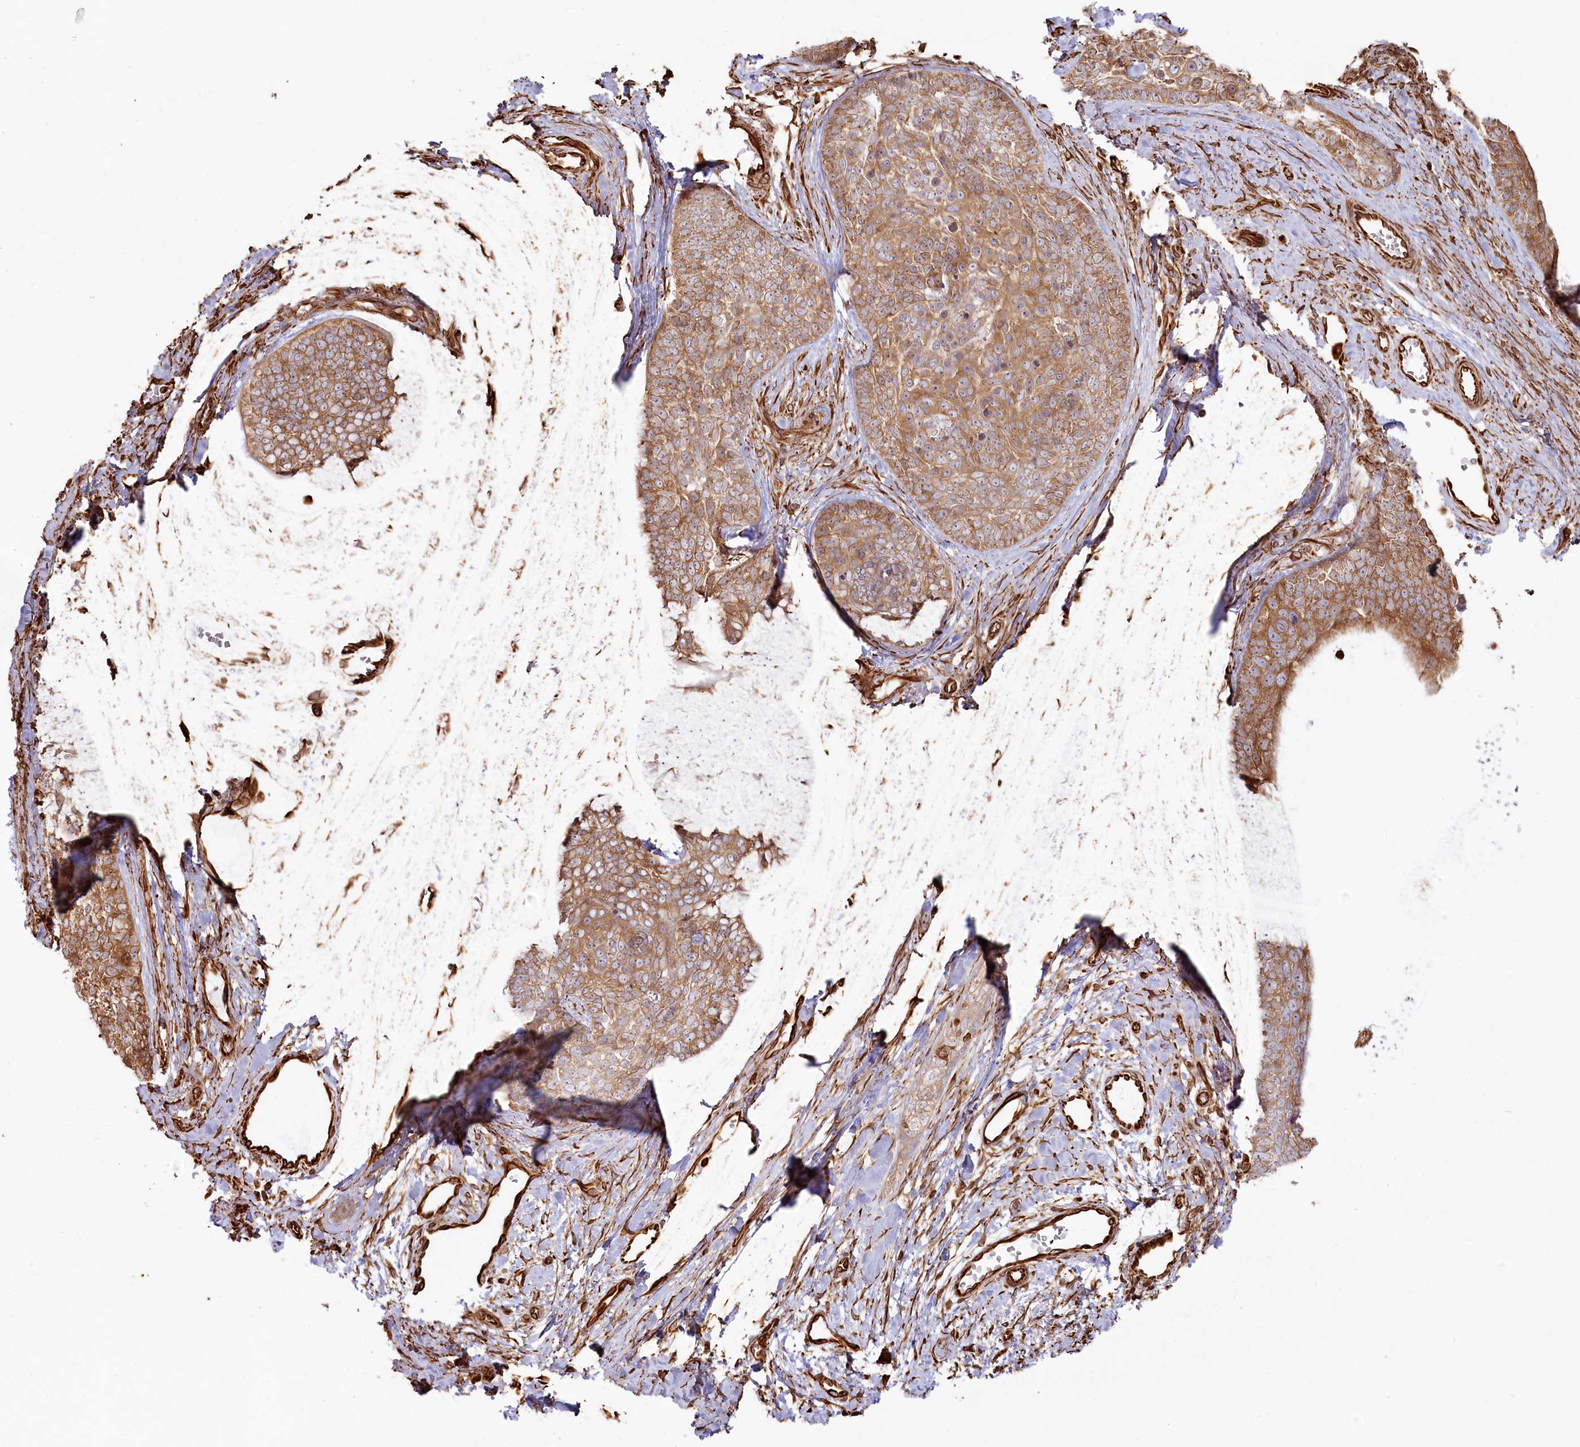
{"staining": {"intensity": "moderate", "quantity": ">75%", "location": "cytoplasmic/membranous"}, "tissue": "skin cancer", "cell_type": "Tumor cells", "image_type": "cancer", "snomed": [{"axis": "morphology", "description": "Basal cell carcinoma"}, {"axis": "topography", "description": "Skin"}], "caption": "Immunohistochemistry of basal cell carcinoma (skin) displays medium levels of moderate cytoplasmic/membranous staining in about >75% of tumor cells.", "gene": "TTC1", "patient": {"sex": "female", "age": 81}}